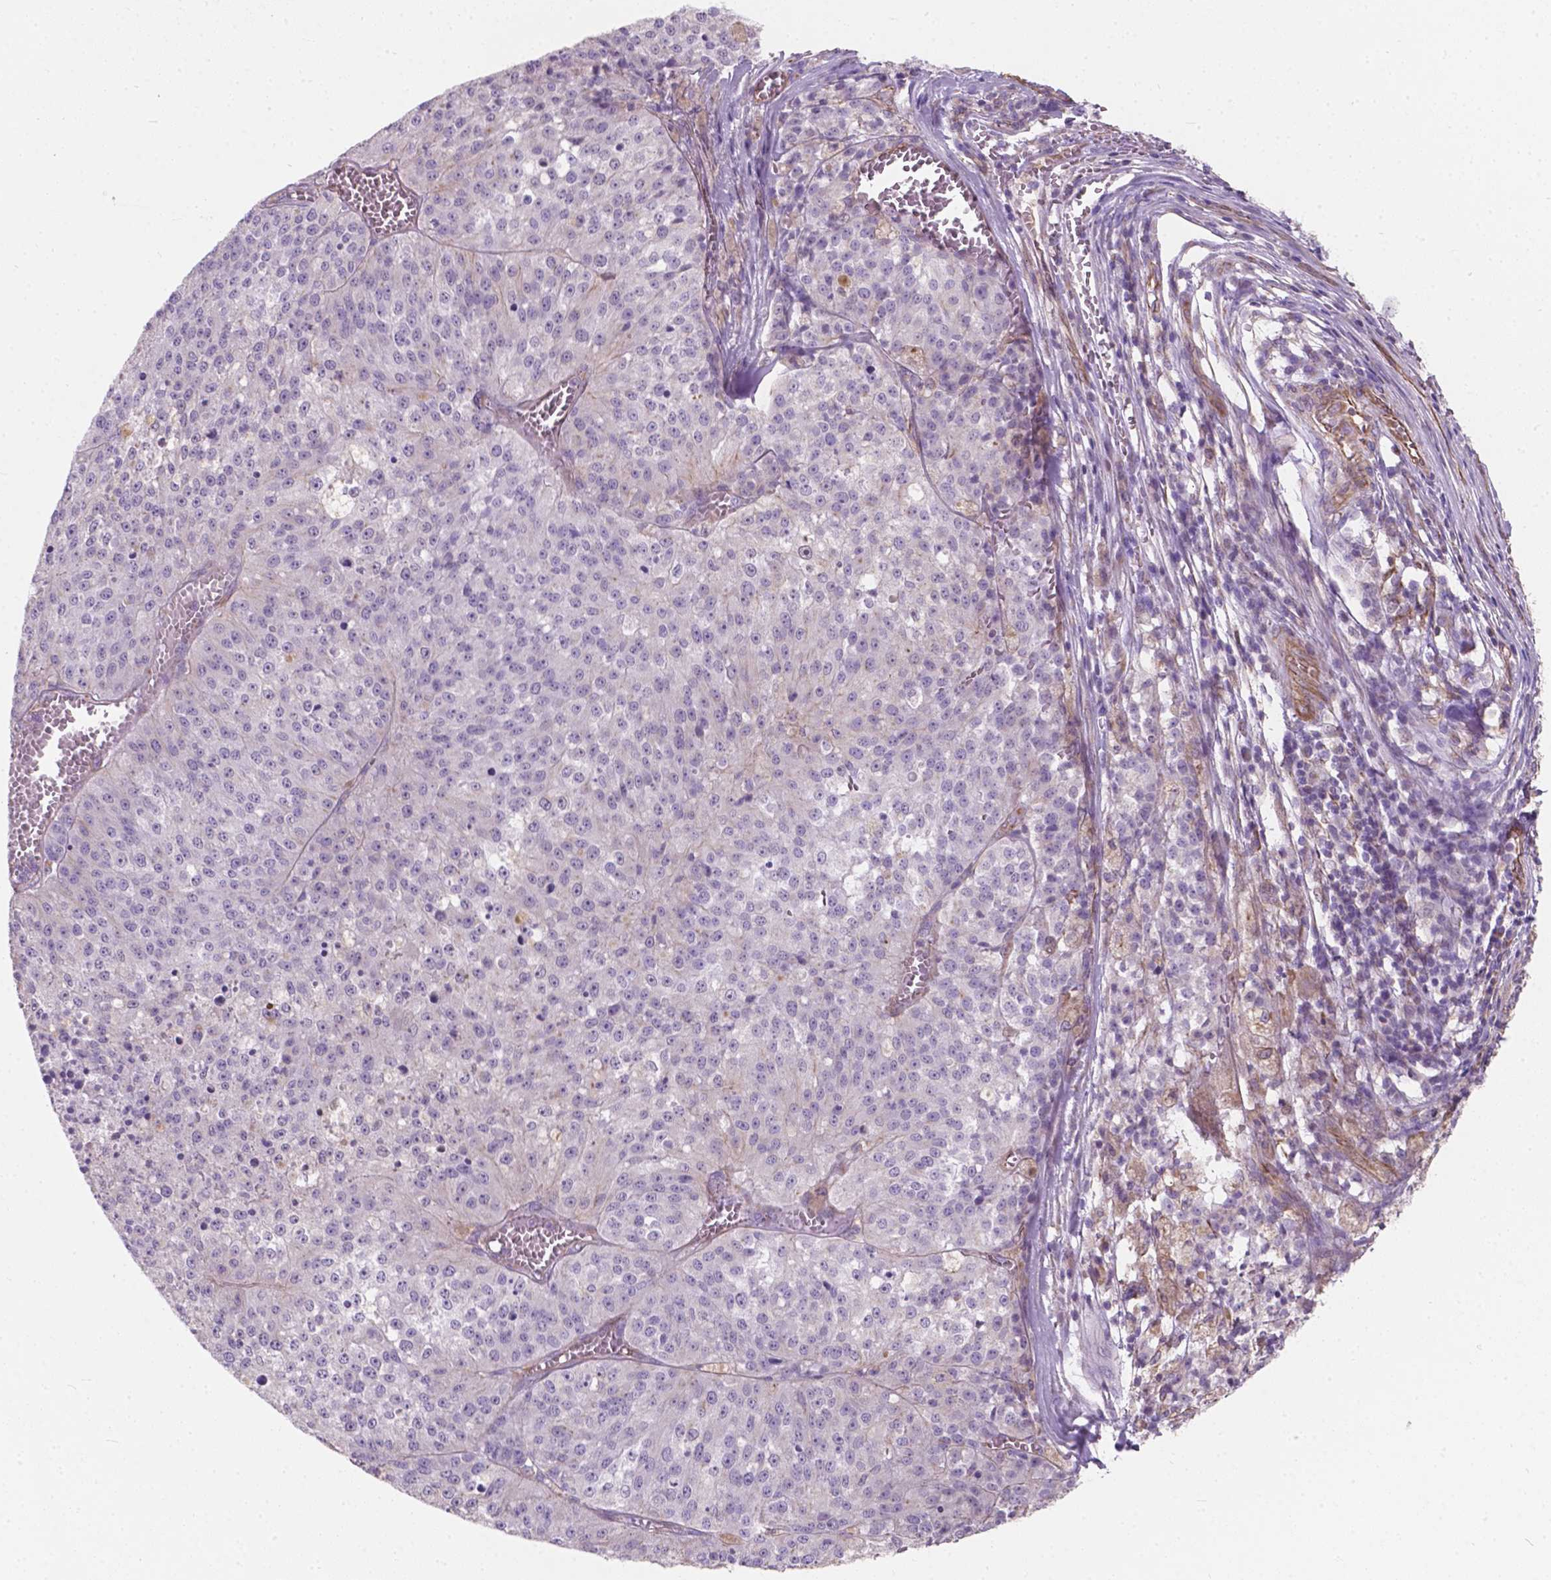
{"staining": {"intensity": "negative", "quantity": "none", "location": "none"}, "tissue": "melanoma", "cell_type": "Tumor cells", "image_type": "cancer", "snomed": [{"axis": "morphology", "description": "Malignant melanoma, Metastatic site"}, {"axis": "topography", "description": "Lymph node"}], "caption": "Melanoma stained for a protein using immunohistochemistry exhibits no positivity tumor cells.", "gene": "AMOT", "patient": {"sex": "female", "age": 64}}